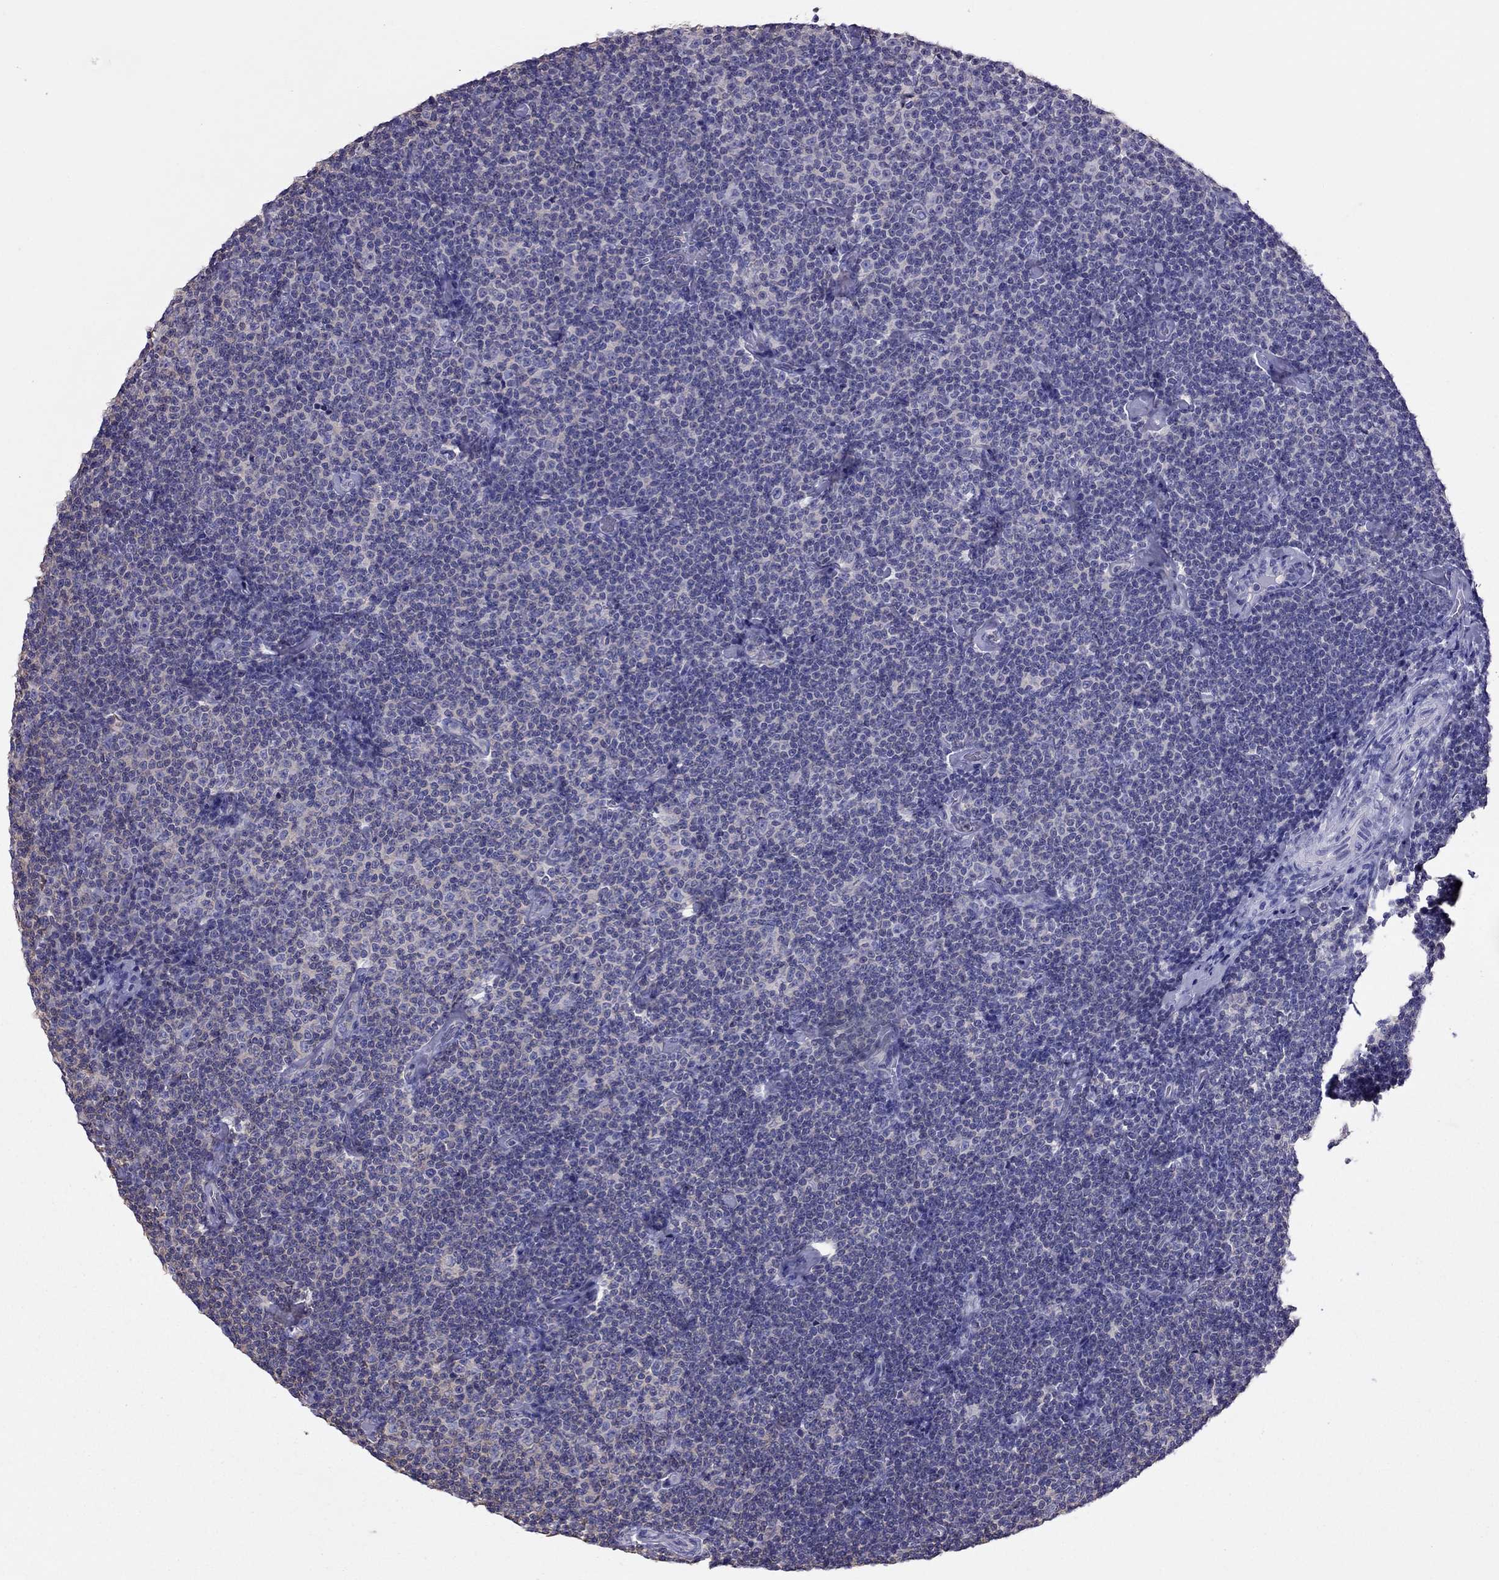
{"staining": {"intensity": "negative", "quantity": "none", "location": "none"}, "tissue": "lymphoma", "cell_type": "Tumor cells", "image_type": "cancer", "snomed": [{"axis": "morphology", "description": "Malignant lymphoma, non-Hodgkin's type, Low grade"}, {"axis": "topography", "description": "Lymph node"}], "caption": "Protein analysis of malignant lymphoma, non-Hodgkin's type (low-grade) reveals no significant positivity in tumor cells.", "gene": "TEX22", "patient": {"sex": "male", "age": 81}}